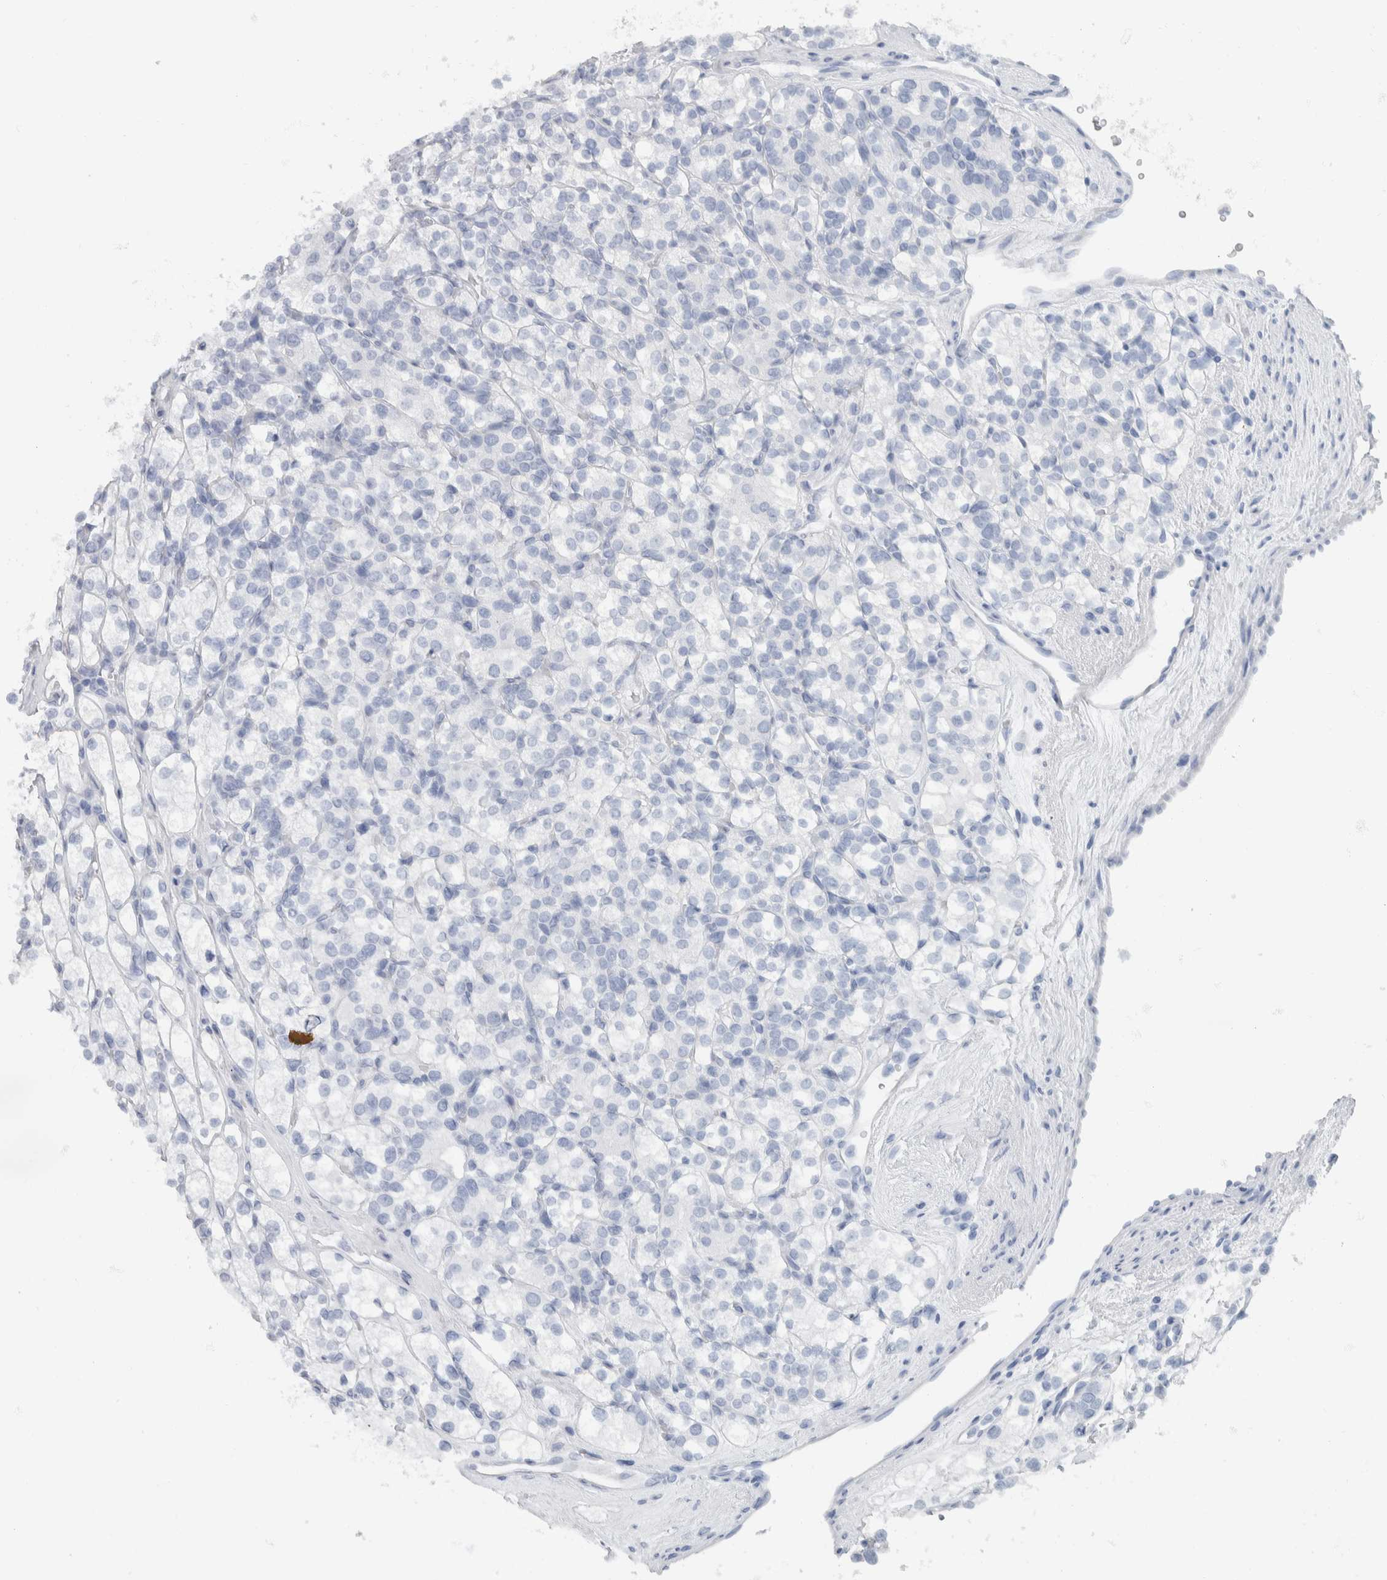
{"staining": {"intensity": "negative", "quantity": "none", "location": "none"}, "tissue": "renal cancer", "cell_type": "Tumor cells", "image_type": "cancer", "snomed": [{"axis": "morphology", "description": "Adenocarcinoma, NOS"}, {"axis": "topography", "description": "Kidney"}], "caption": "Tumor cells show no significant protein expression in renal cancer (adenocarcinoma).", "gene": "NEFM", "patient": {"sex": "male", "age": 77}}